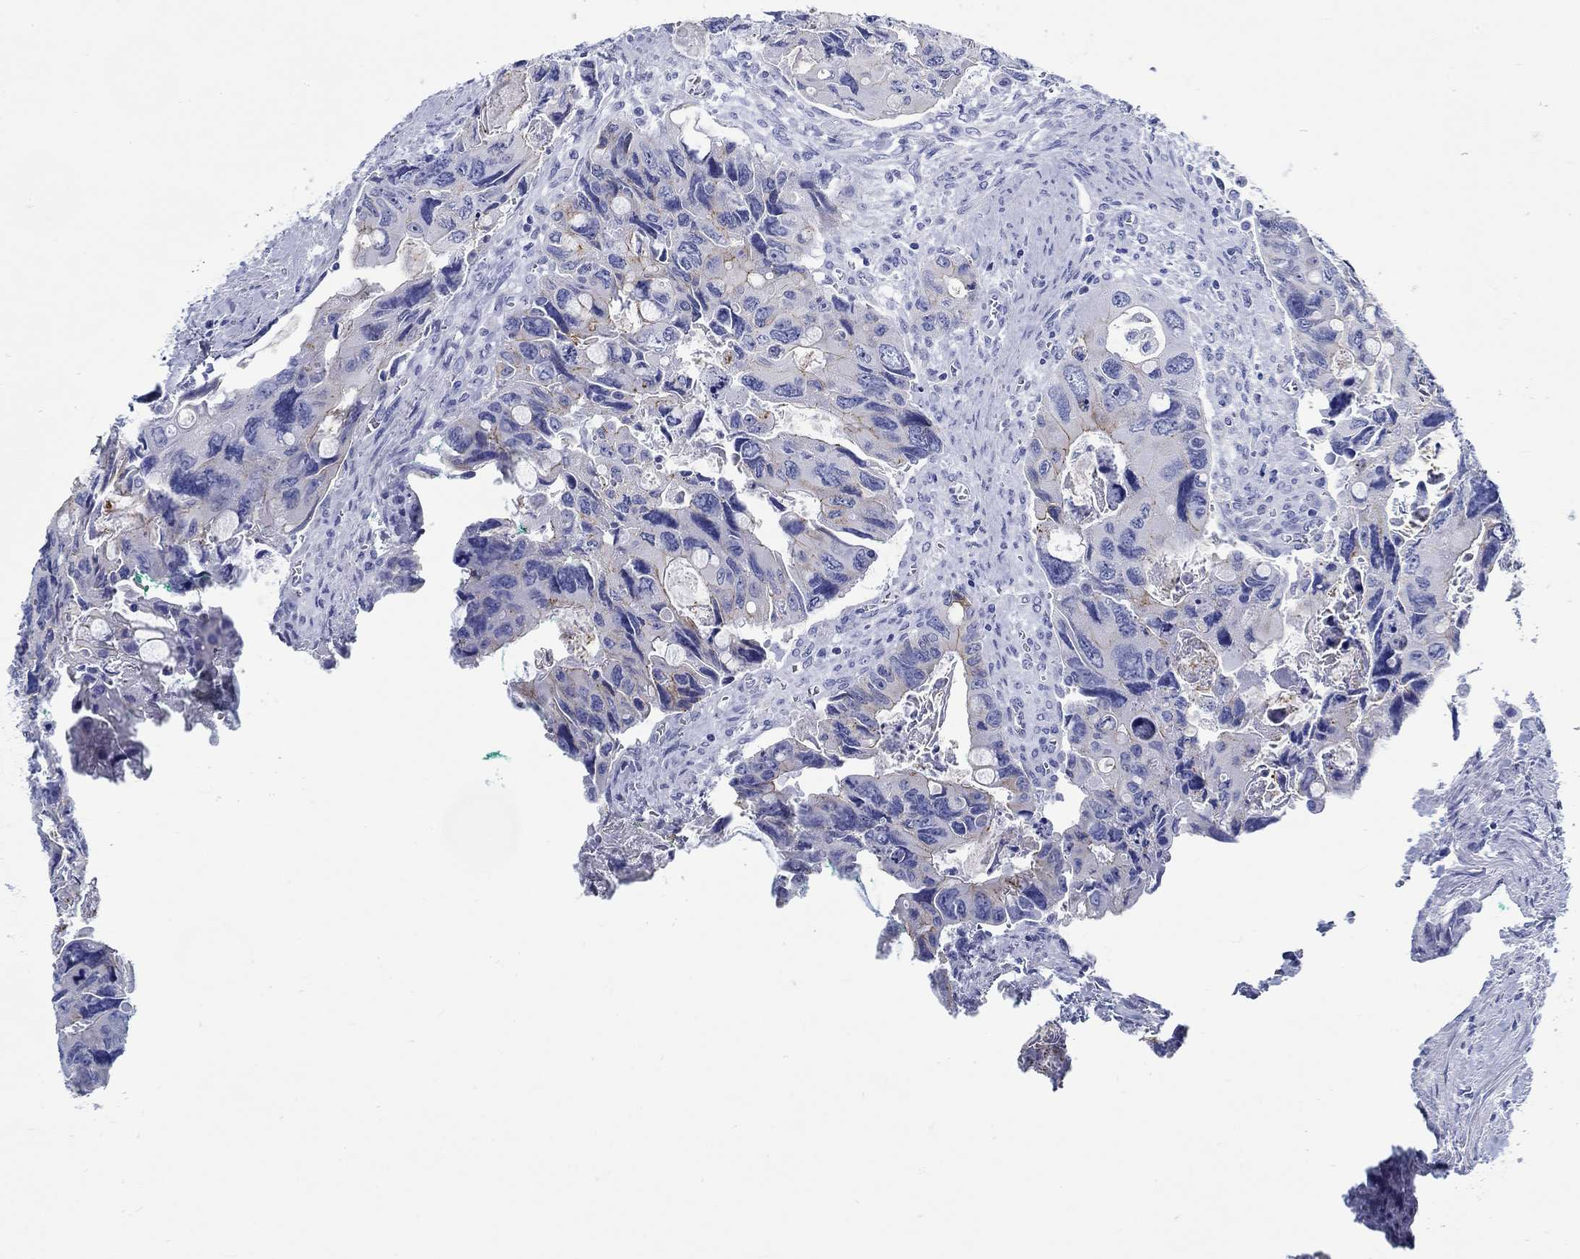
{"staining": {"intensity": "weak", "quantity": "<25%", "location": "cytoplasmic/membranous"}, "tissue": "colorectal cancer", "cell_type": "Tumor cells", "image_type": "cancer", "snomed": [{"axis": "morphology", "description": "Adenocarcinoma, NOS"}, {"axis": "topography", "description": "Rectum"}], "caption": "Immunohistochemistry histopathology image of human colorectal adenocarcinoma stained for a protein (brown), which reveals no positivity in tumor cells.", "gene": "RD3L", "patient": {"sex": "male", "age": 62}}